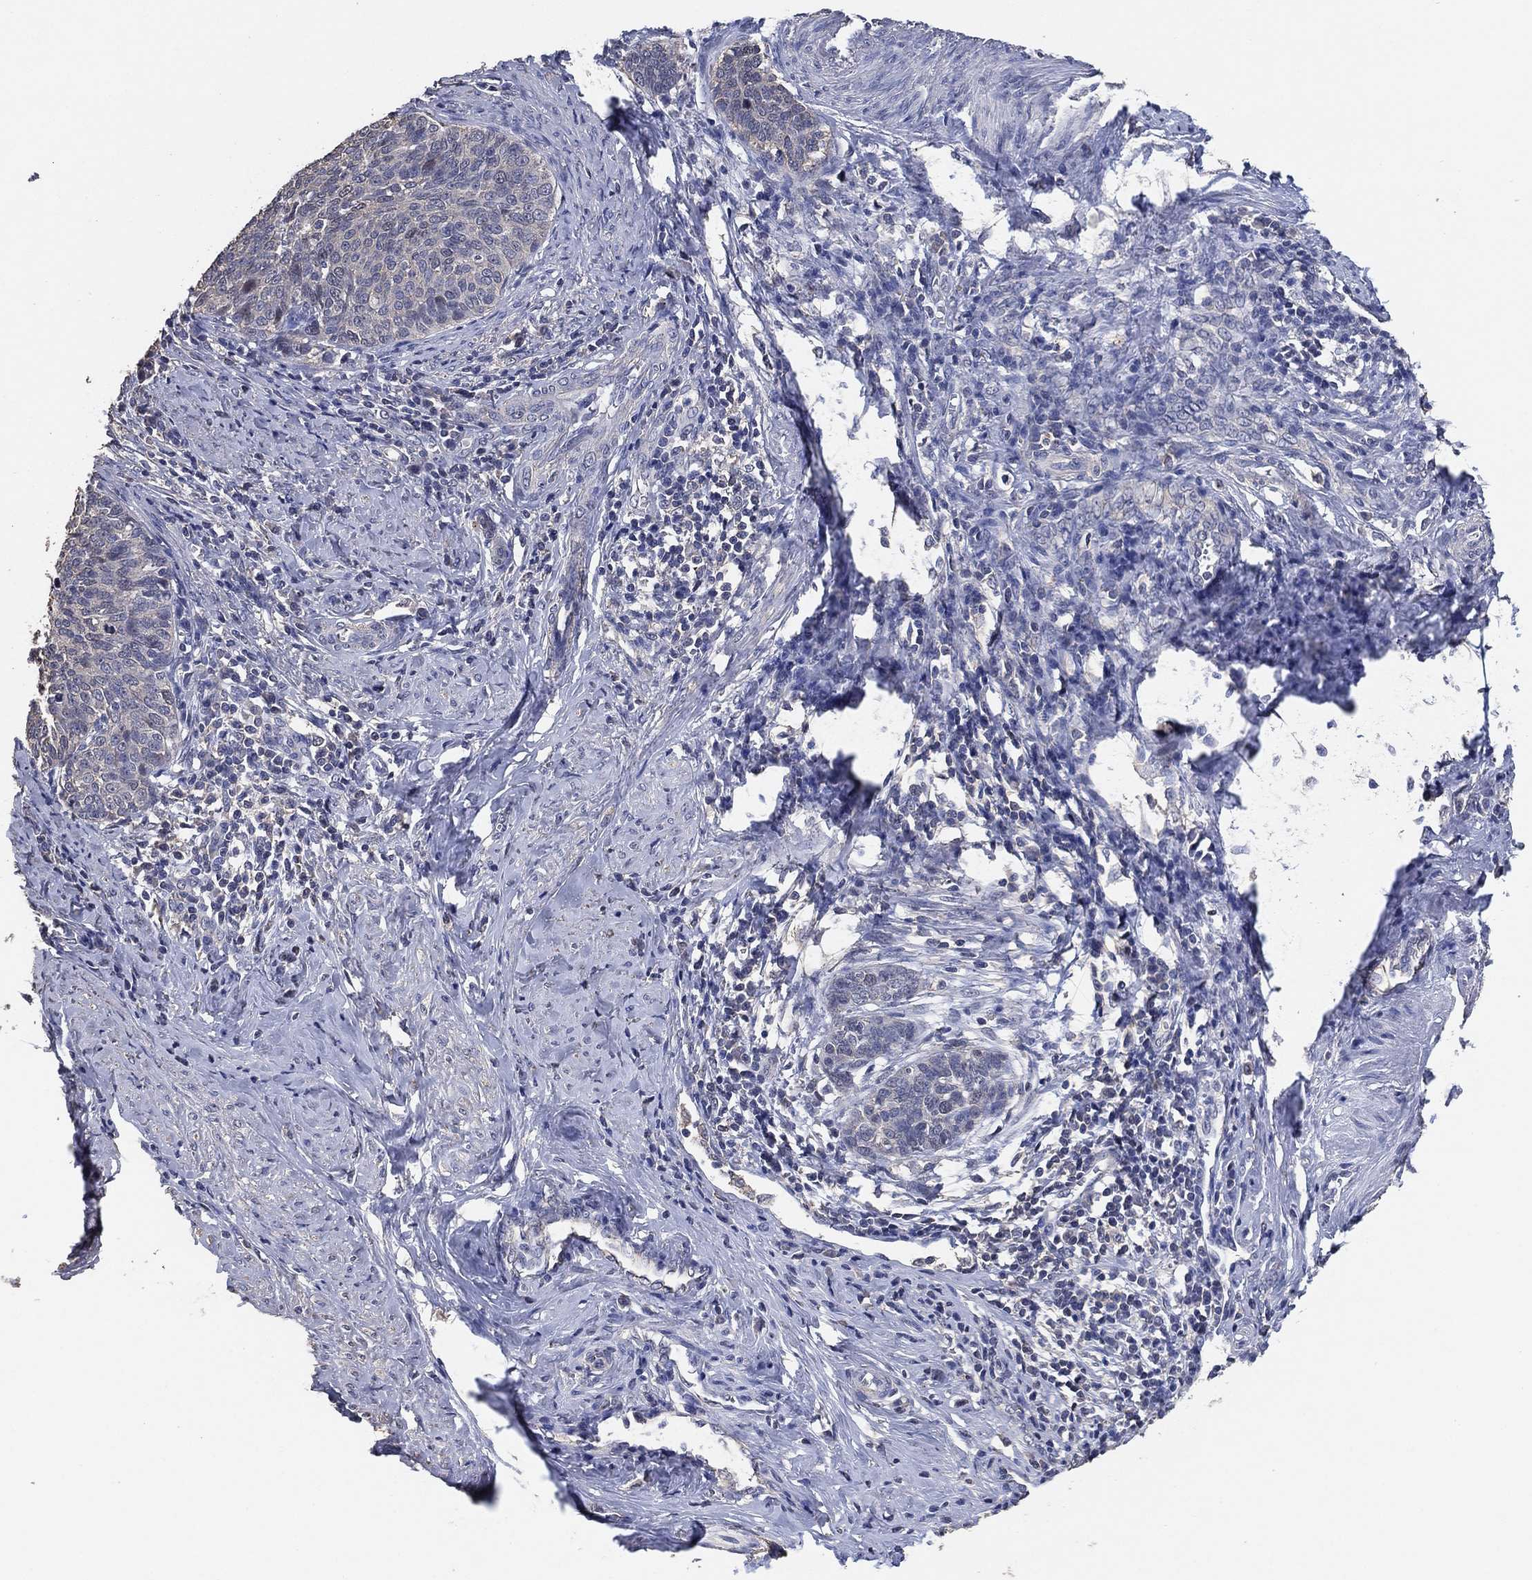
{"staining": {"intensity": "negative", "quantity": "none", "location": "none"}, "tissue": "cervical cancer", "cell_type": "Tumor cells", "image_type": "cancer", "snomed": [{"axis": "morphology", "description": "Normal tissue, NOS"}, {"axis": "morphology", "description": "Squamous cell carcinoma, NOS"}, {"axis": "topography", "description": "Cervix"}], "caption": "There is no significant staining in tumor cells of squamous cell carcinoma (cervical). (DAB (3,3'-diaminobenzidine) immunohistochemistry (IHC) with hematoxylin counter stain).", "gene": "KLK5", "patient": {"sex": "female", "age": 39}}